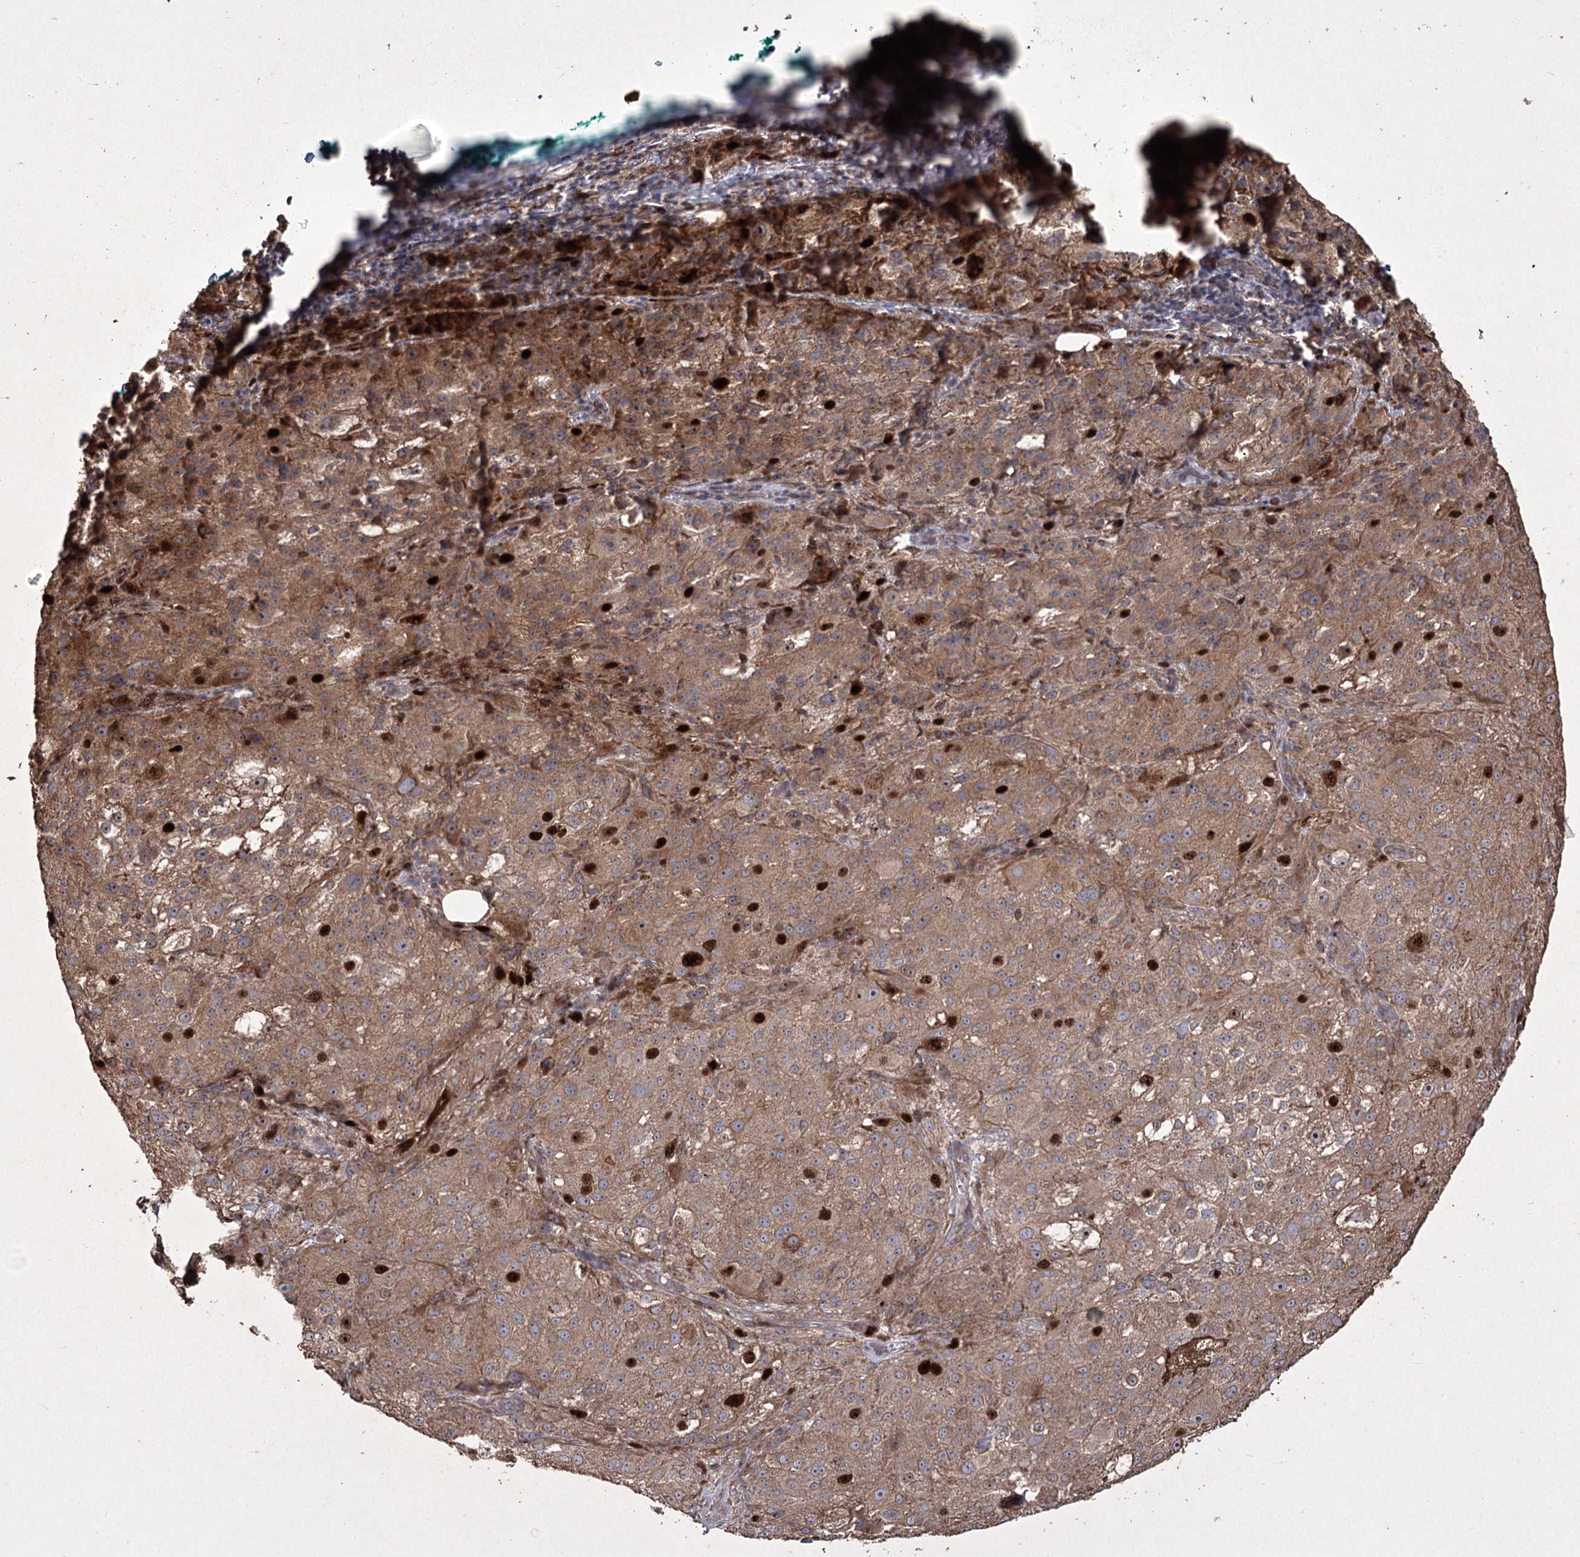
{"staining": {"intensity": "moderate", "quantity": ">75%", "location": "cytoplasmic/membranous,nuclear"}, "tissue": "melanoma", "cell_type": "Tumor cells", "image_type": "cancer", "snomed": [{"axis": "morphology", "description": "Necrosis, NOS"}, {"axis": "morphology", "description": "Malignant melanoma, NOS"}, {"axis": "topography", "description": "Skin"}], "caption": "Malignant melanoma tissue displays moderate cytoplasmic/membranous and nuclear staining in approximately >75% of tumor cells, visualized by immunohistochemistry.", "gene": "PRC1", "patient": {"sex": "female", "age": 87}}